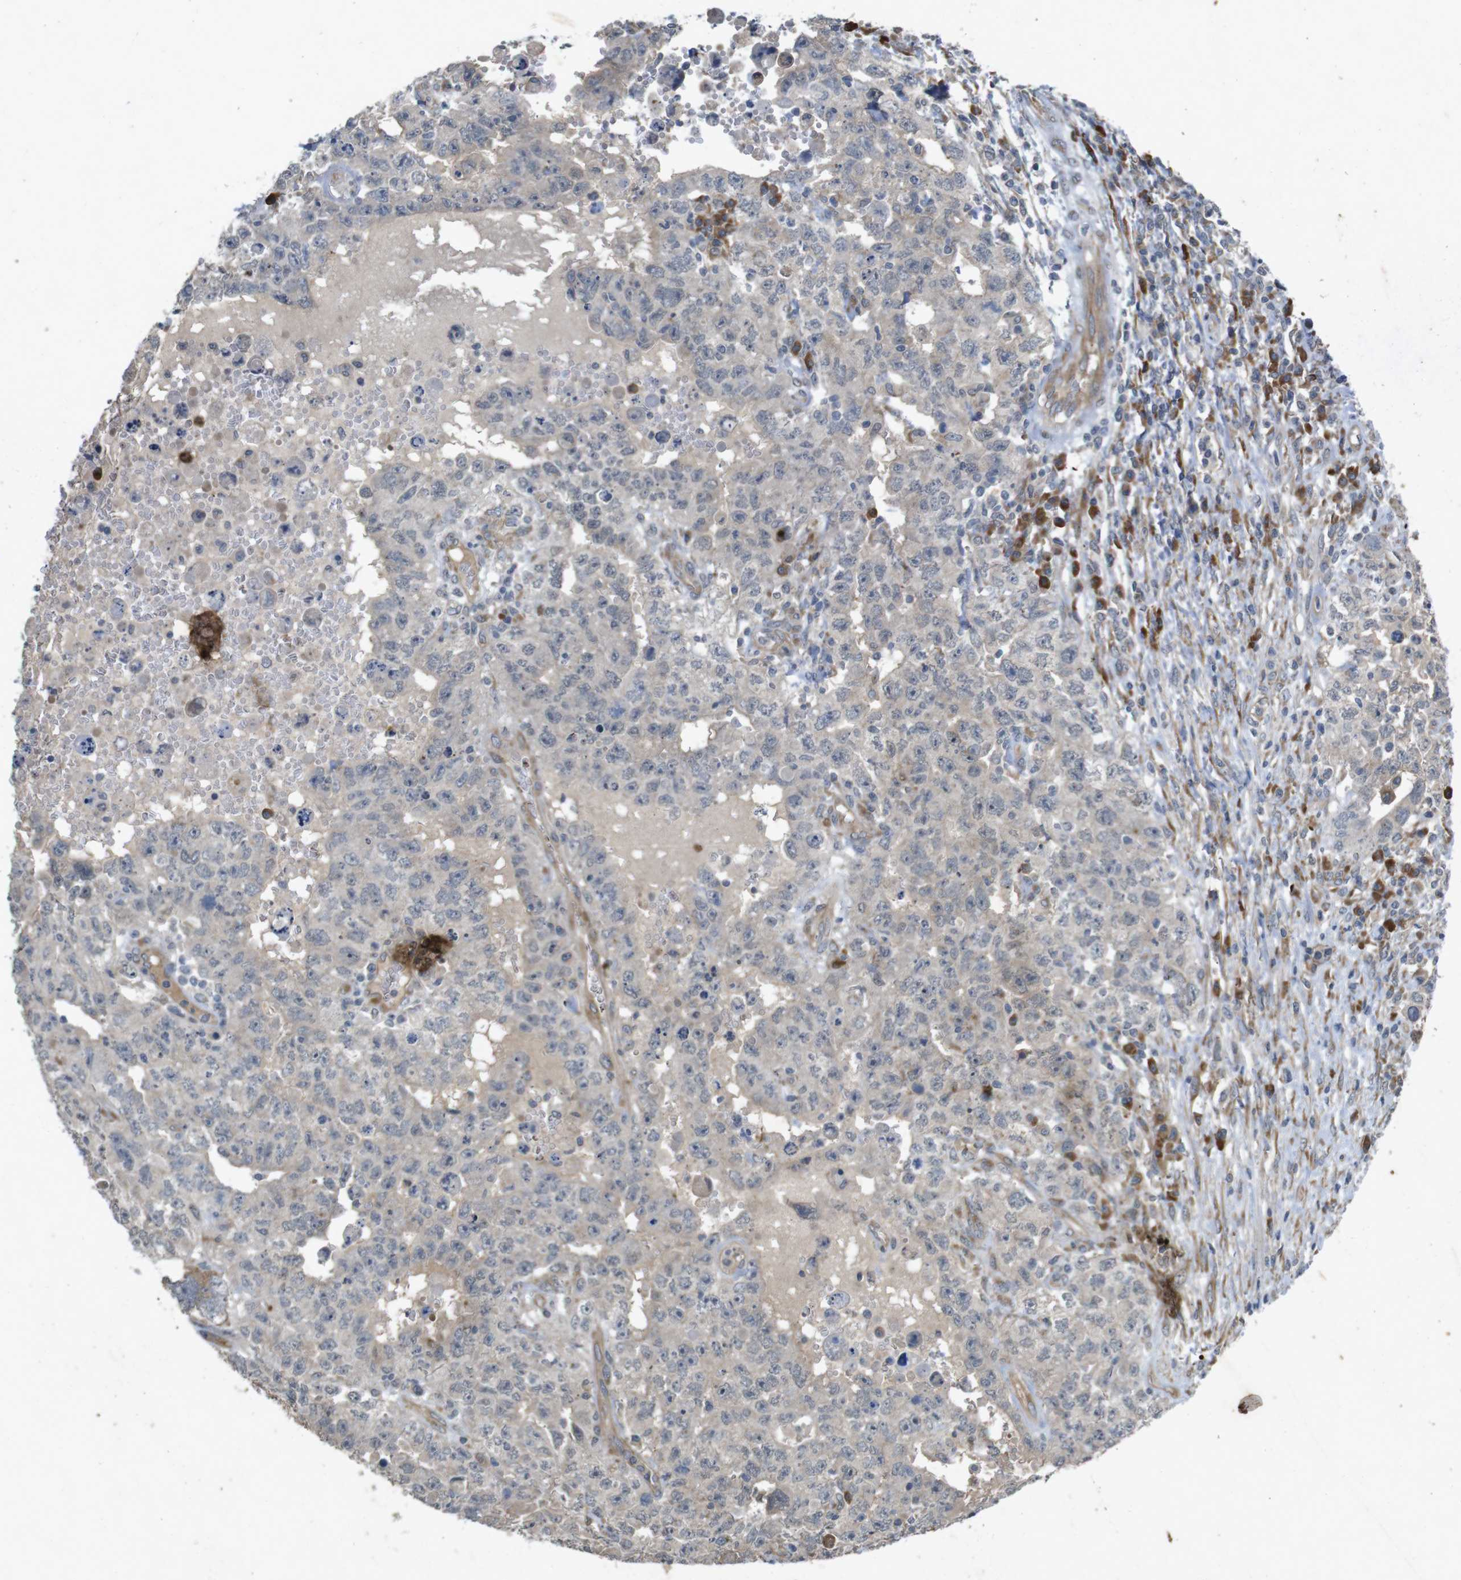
{"staining": {"intensity": "negative", "quantity": "none", "location": "none"}, "tissue": "testis cancer", "cell_type": "Tumor cells", "image_type": "cancer", "snomed": [{"axis": "morphology", "description": "Carcinoma, Embryonal, NOS"}, {"axis": "topography", "description": "Testis"}], "caption": "Testis cancer stained for a protein using IHC demonstrates no positivity tumor cells.", "gene": "FLCN", "patient": {"sex": "male", "age": 26}}